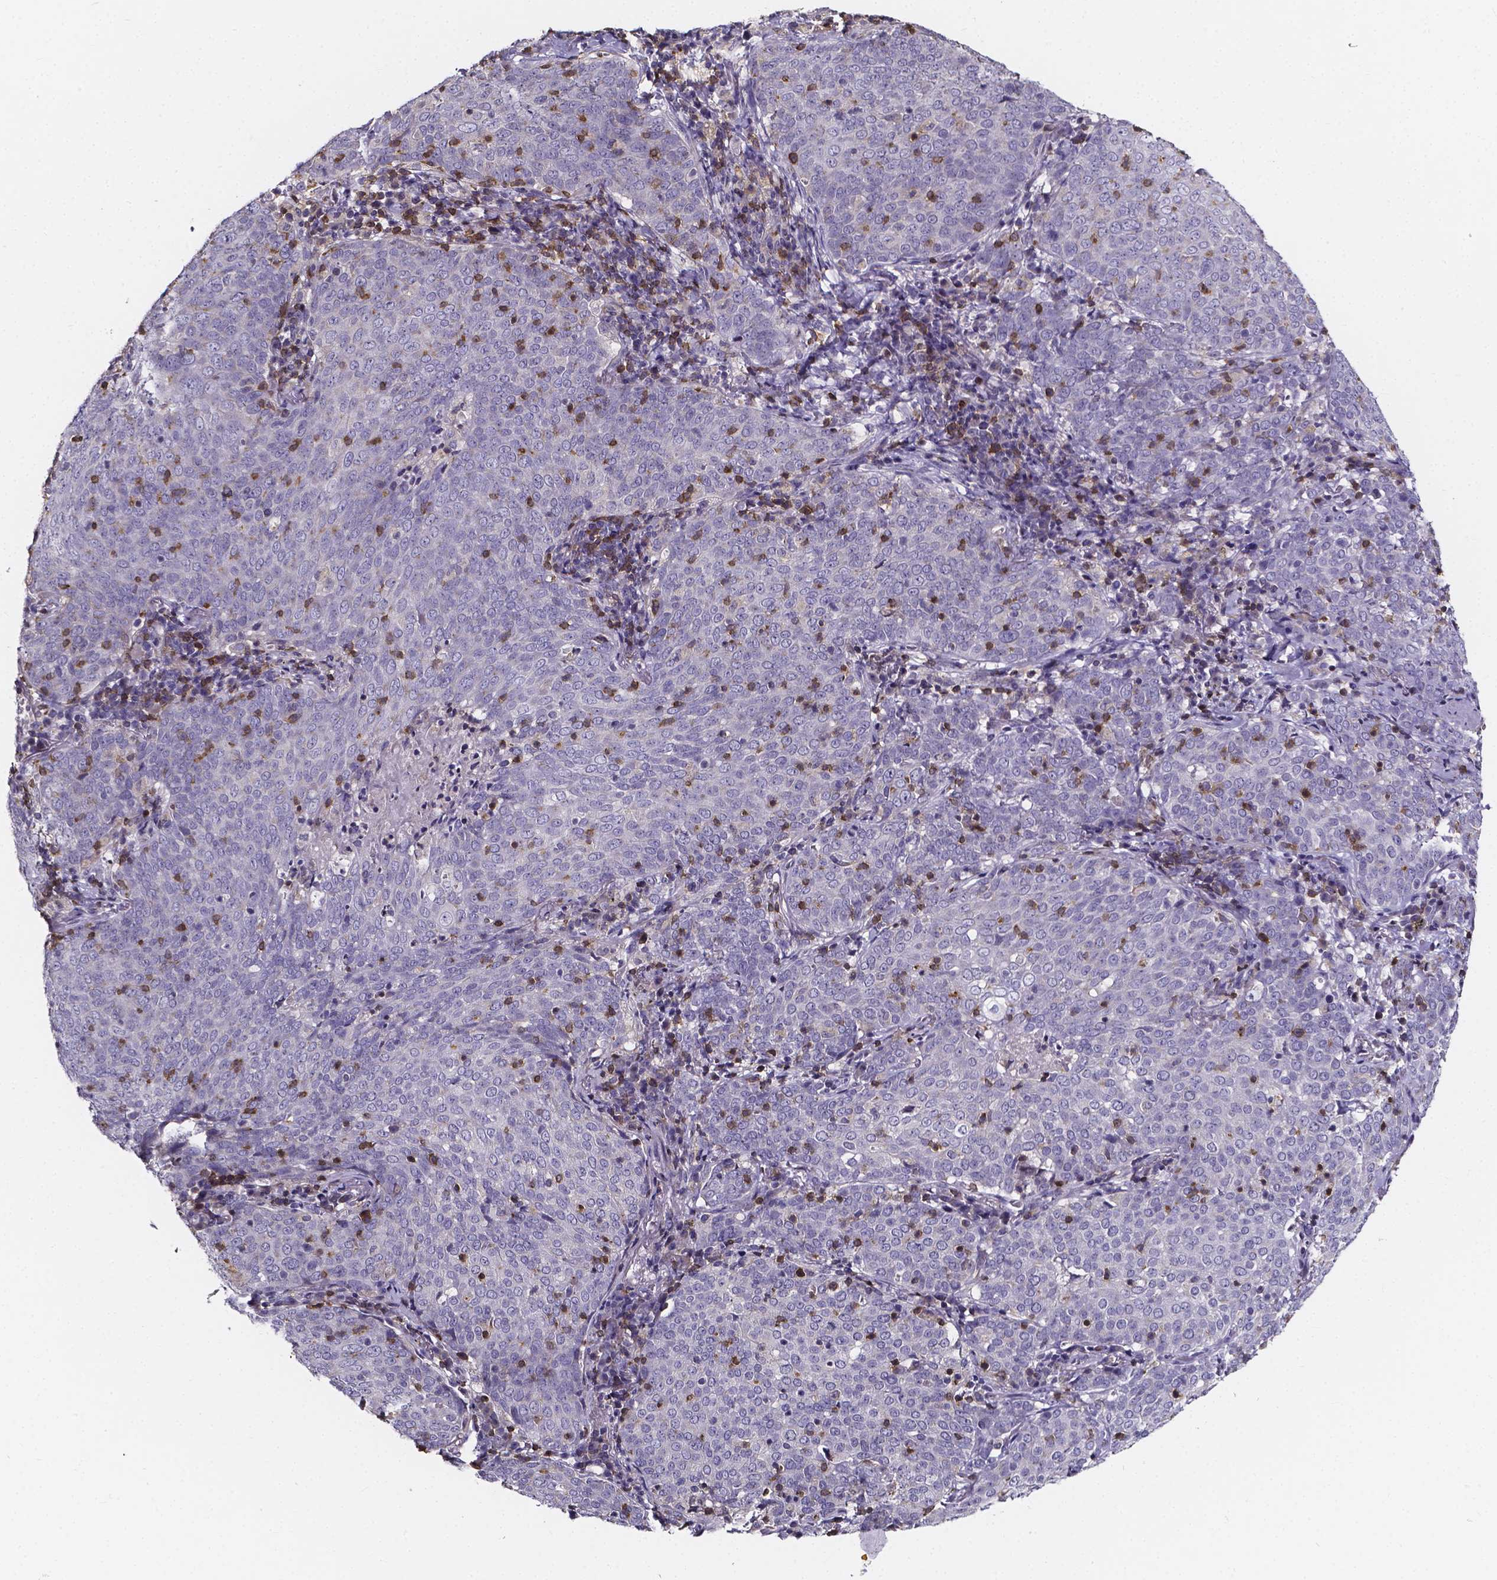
{"staining": {"intensity": "negative", "quantity": "none", "location": "none"}, "tissue": "lung cancer", "cell_type": "Tumor cells", "image_type": "cancer", "snomed": [{"axis": "morphology", "description": "Squamous cell carcinoma, NOS"}, {"axis": "topography", "description": "Lung"}], "caption": "Protein analysis of squamous cell carcinoma (lung) exhibits no significant expression in tumor cells.", "gene": "THEMIS", "patient": {"sex": "male", "age": 82}}